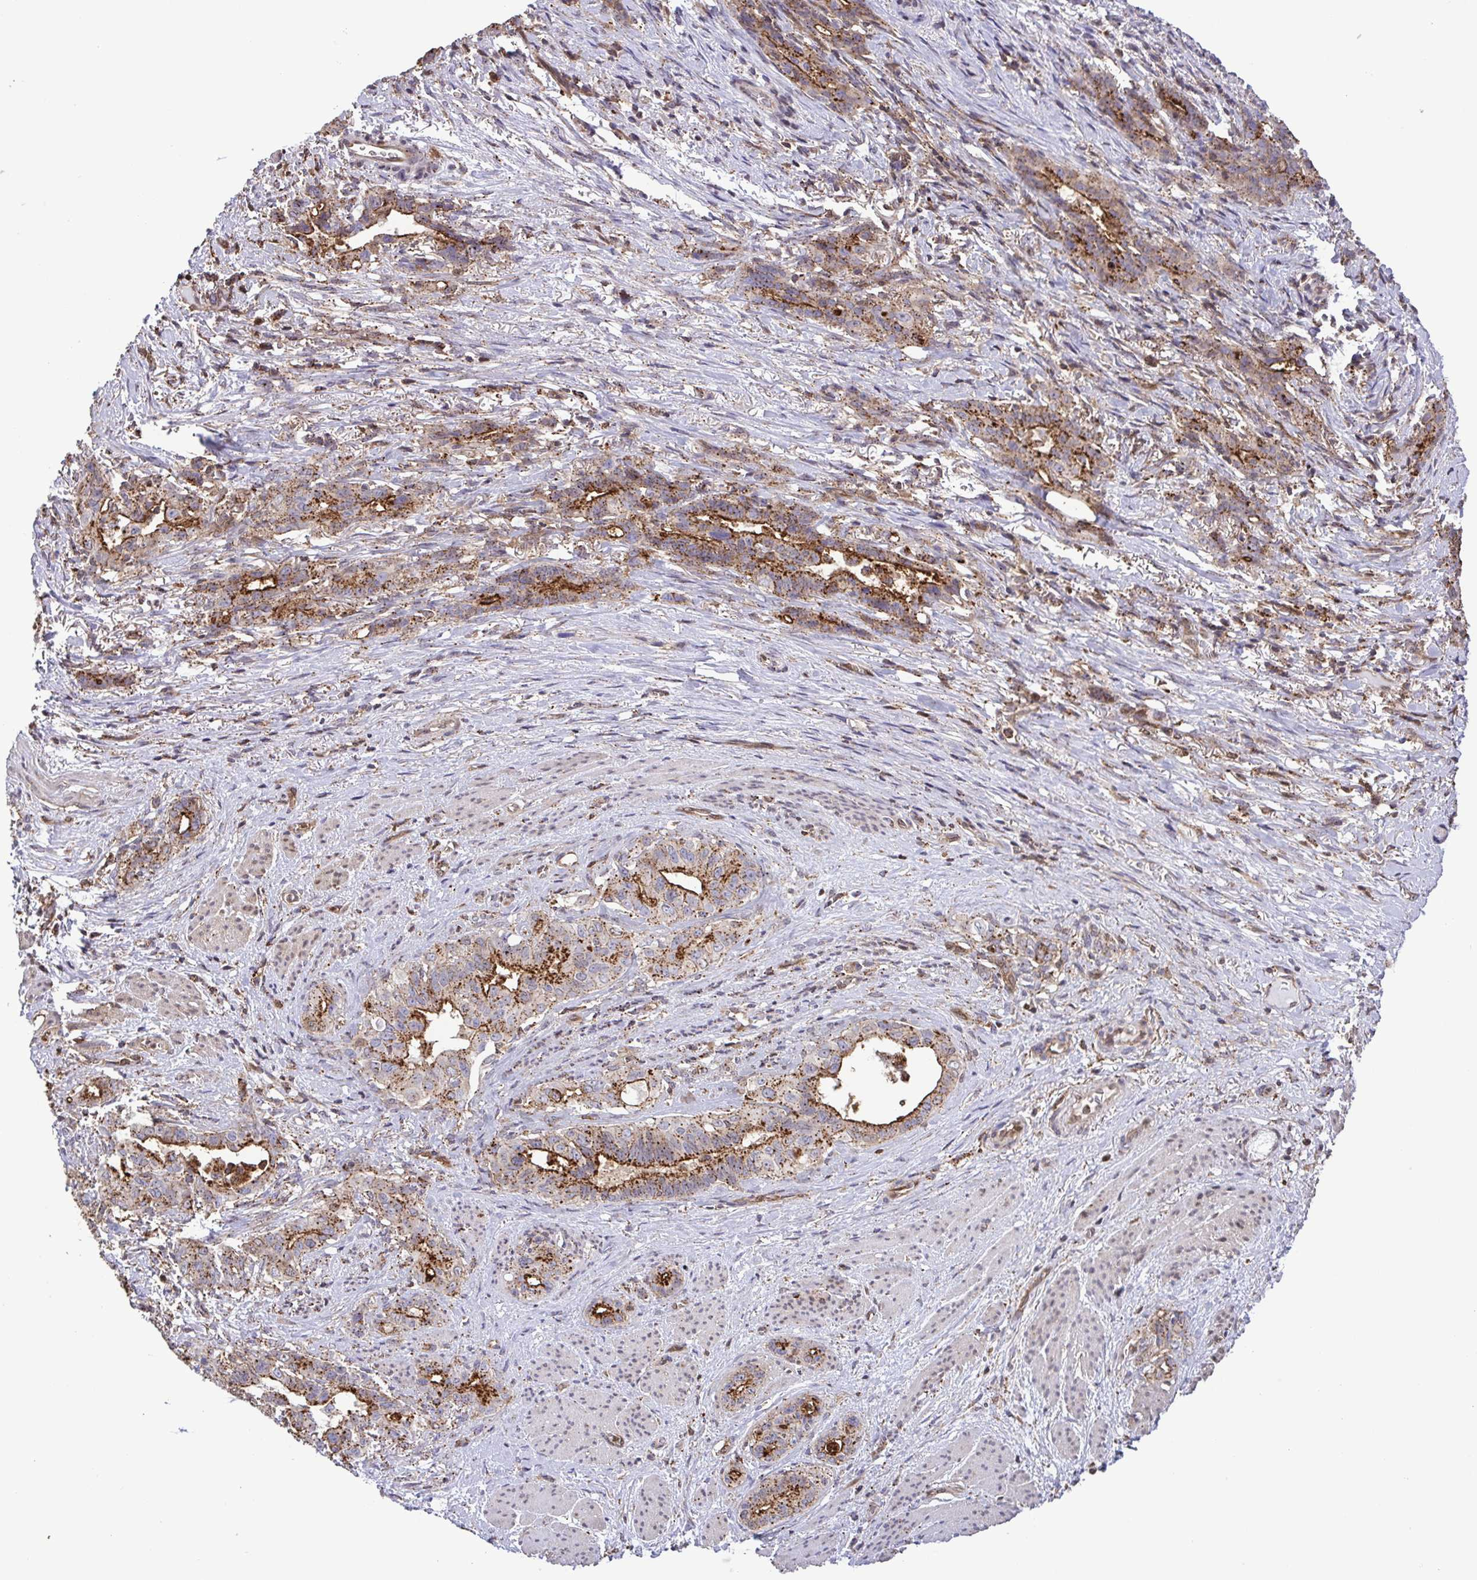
{"staining": {"intensity": "moderate", "quantity": ">75%", "location": "cytoplasmic/membranous"}, "tissue": "stomach cancer", "cell_type": "Tumor cells", "image_type": "cancer", "snomed": [{"axis": "morphology", "description": "Normal tissue, NOS"}, {"axis": "morphology", "description": "Adenocarcinoma, NOS"}, {"axis": "topography", "description": "Esophagus"}, {"axis": "topography", "description": "Stomach, upper"}], "caption": "There is medium levels of moderate cytoplasmic/membranous expression in tumor cells of stomach adenocarcinoma, as demonstrated by immunohistochemical staining (brown color).", "gene": "CHMP1B", "patient": {"sex": "male", "age": 62}}